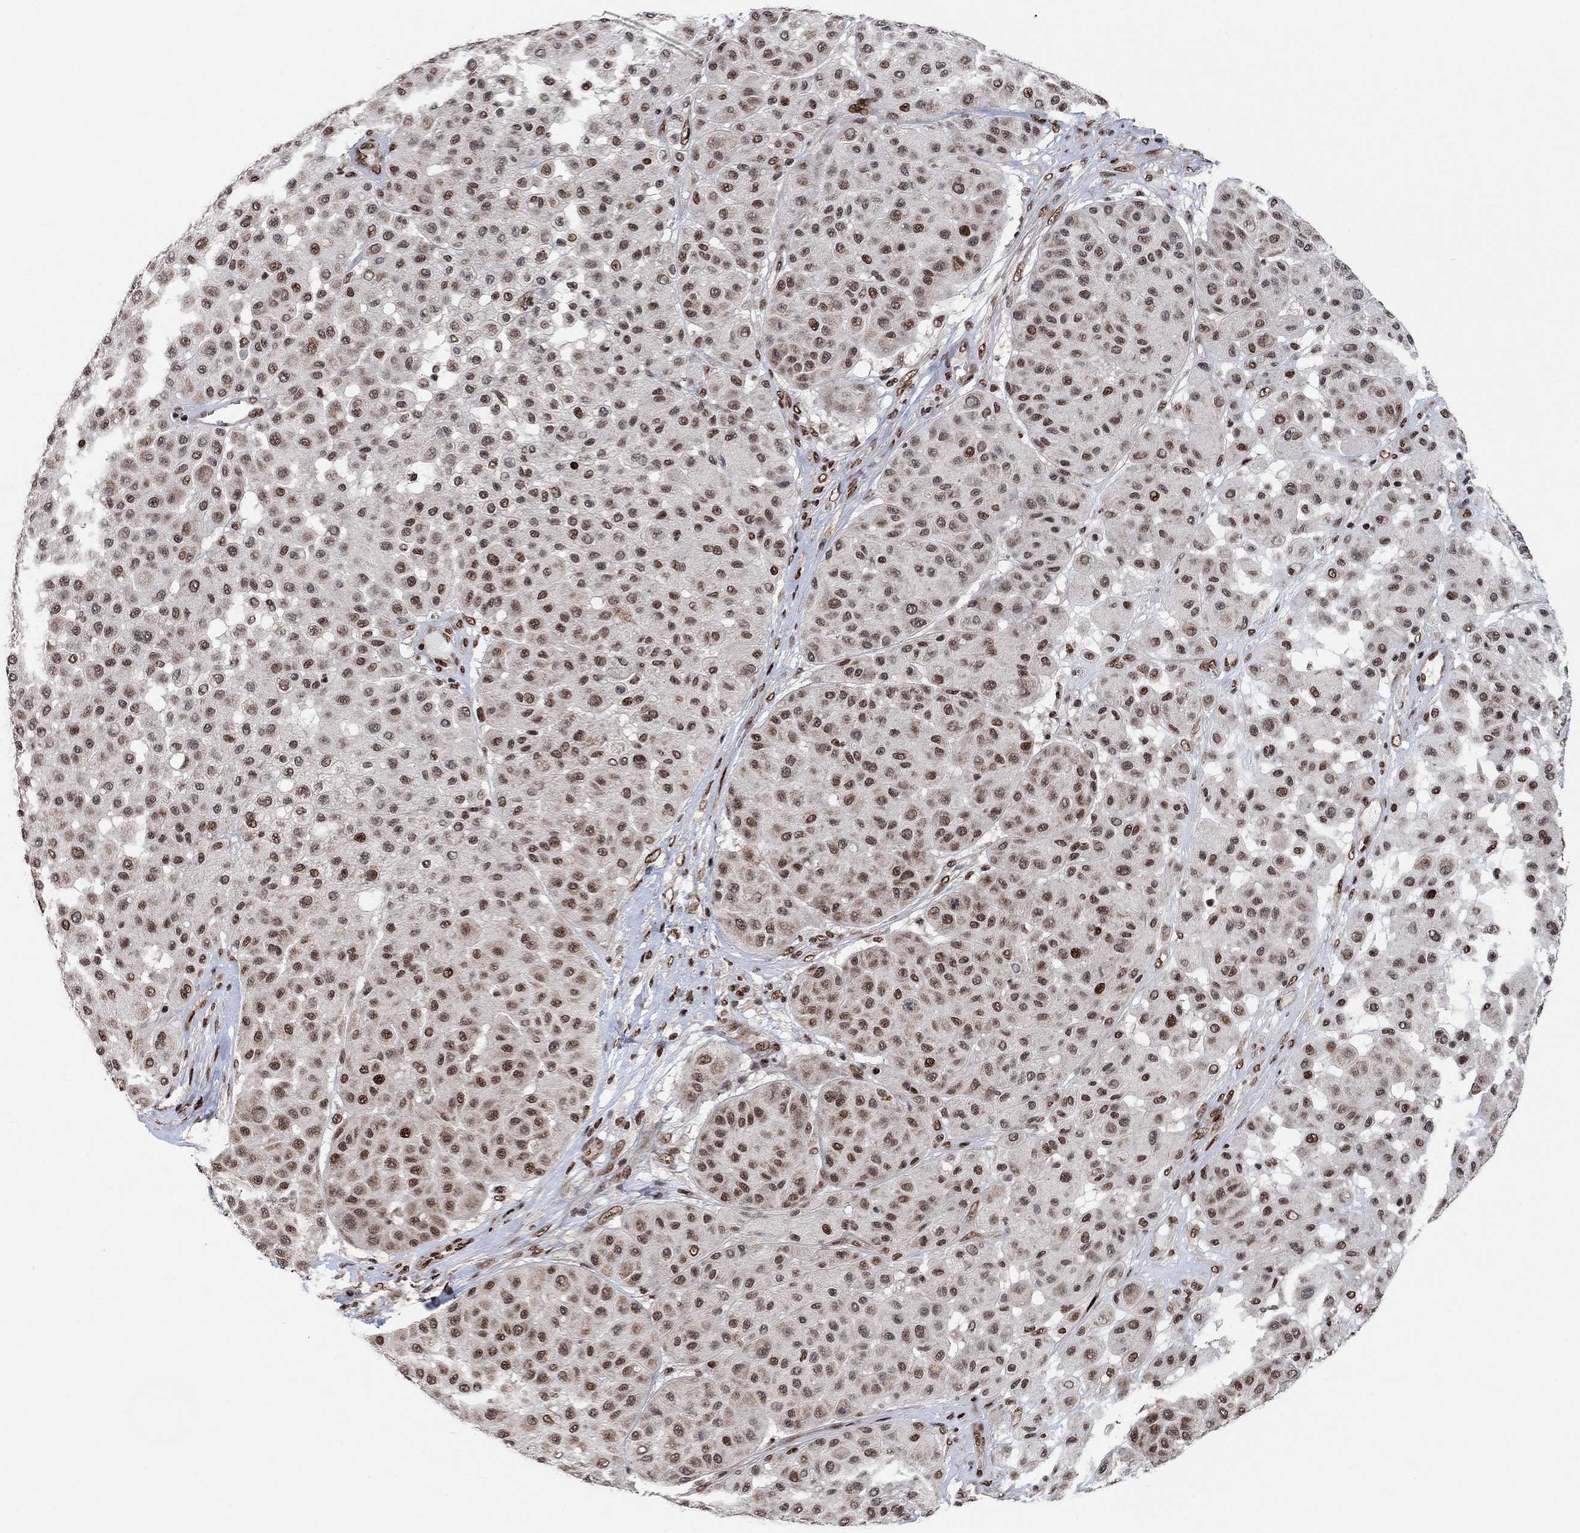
{"staining": {"intensity": "moderate", "quantity": ">75%", "location": "nuclear"}, "tissue": "melanoma", "cell_type": "Tumor cells", "image_type": "cancer", "snomed": [{"axis": "morphology", "description": "Malignant melanoma, Metastatic site"}, {"axis": "topography", "description": "Smooth muscle"}], "caption": "A brown stain highlights moderate nuclear positivity of a protein in human melanoma tumor cells.", "gene": "E4F1", "patient": {"sex": "male", "age": 41}}